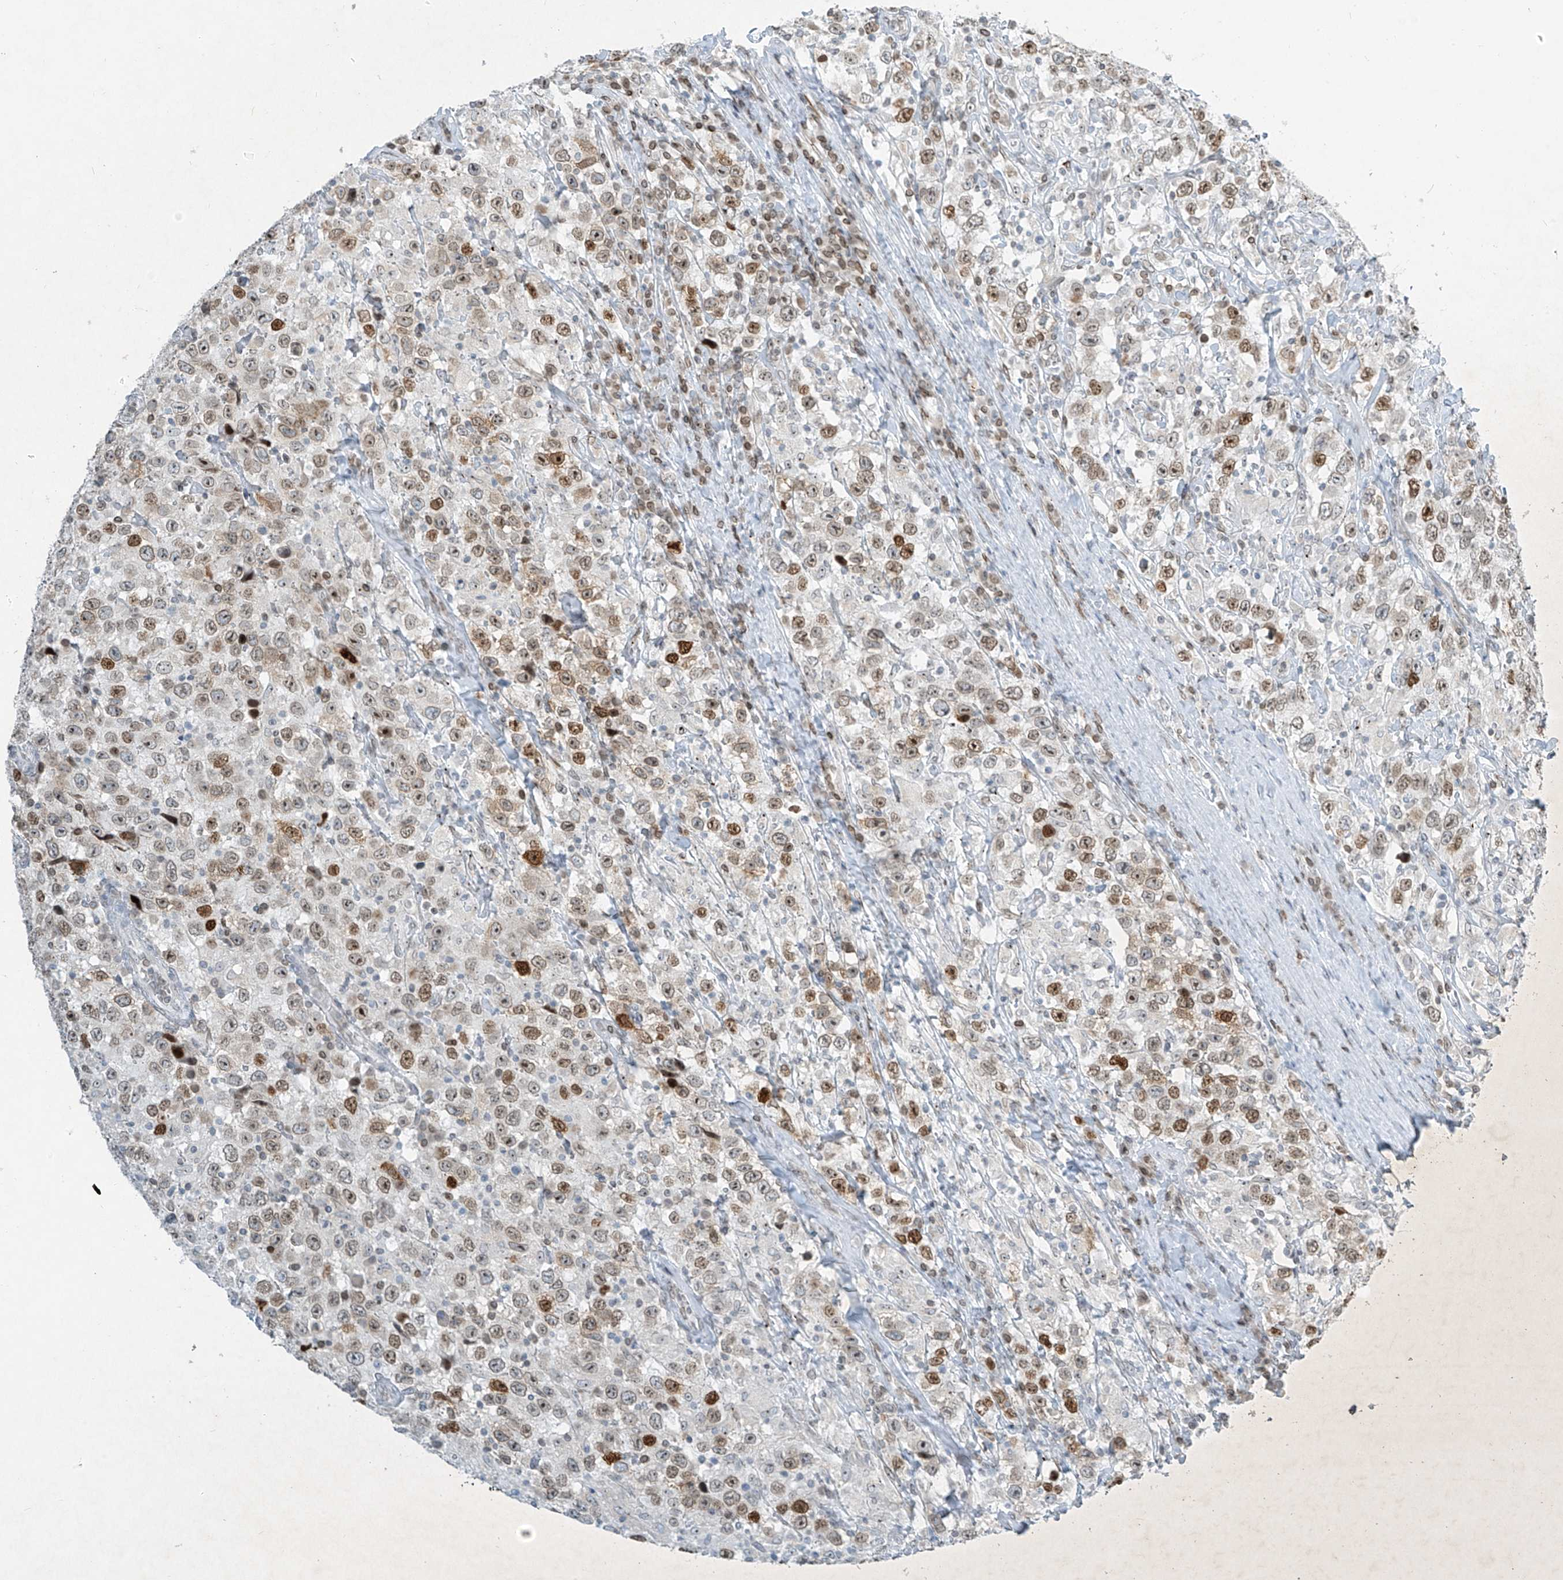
{"staining": {"intensity": "moderate", "quantity": "25%-75%", "location": "nuclear"}, "tissue": "testis cancer", "cell_type": "Tumor cells", "image_type": "cancer", "snomed": [{"axis": "morphology", "description": "Seminoma, NOS"}, {"axis": "topography", "description": "Testis"}], "caption": "Immunohistochemistry (DAB (3,3'-diaminobenzidine)) staining of seminoma (testis) shows moderate nuclear protein expression in about 25%-75% of tumor cells. The staining is performed using DAB brown chromogen to label protein expression. The nuclei are counter-stained blue using hematoxylin.", "gene": "SAMD15", "patient": {"sex": "male", "age": 41}}